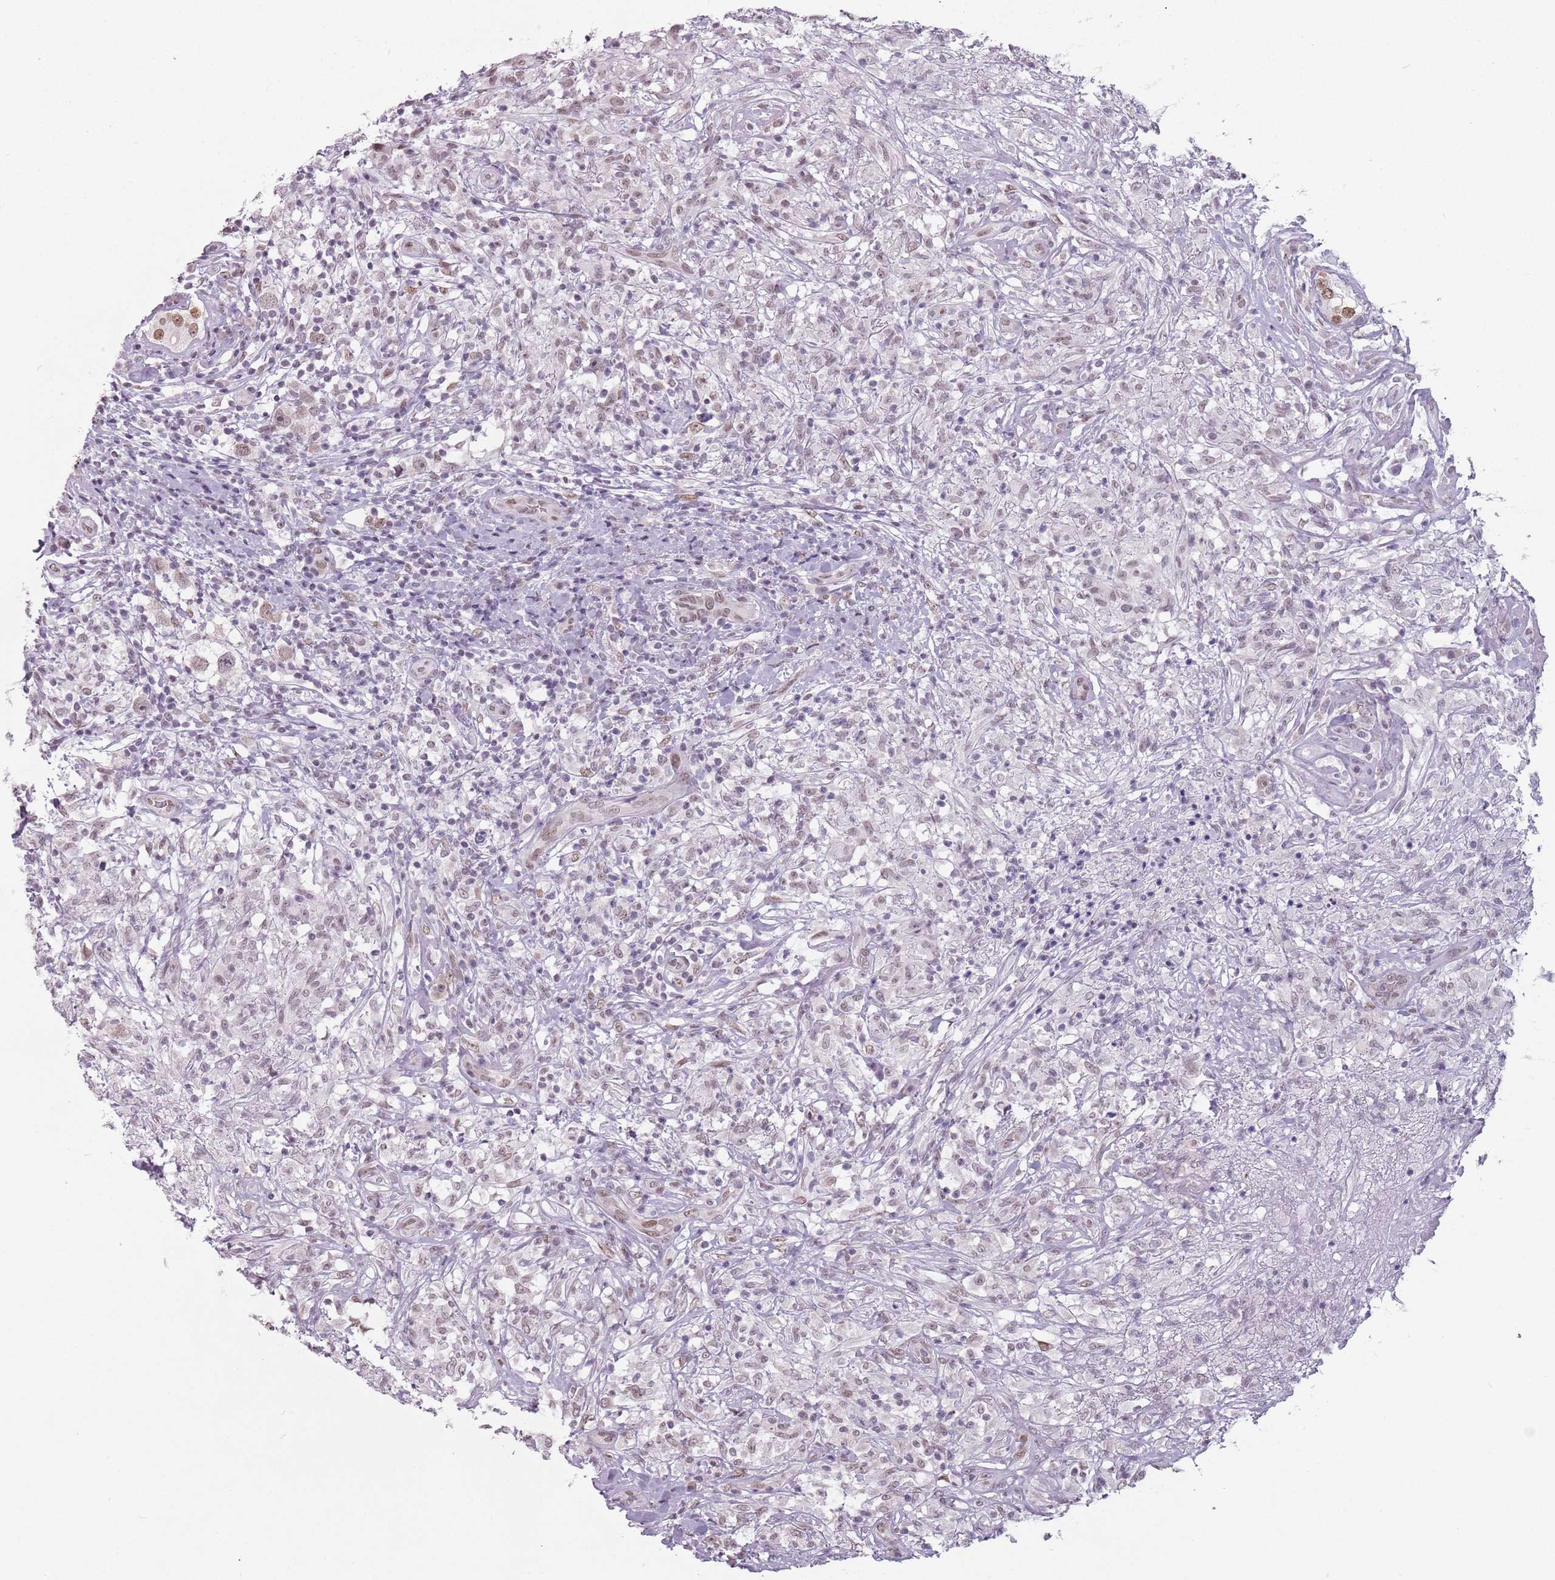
{"staining": {"intensity": "weak", "quantity": "25%-75%", "location": "nuclear"}, "tissue": "testis cancer", "cell_type": "Tumor cells", "image_type": "cancer", "snomed": [{"axis": "morphology", "description": "Seminoma, NOS"}, {"axis": "topography", "description": "Testis"}], "caption": "Brown immunohistochemical staining in seminoma (testis) demonstrates weak nuclear expression in approximately 25%-75% of tumor cells.", "gene": "PTCHD1", "patient": {"sex": "male", "age": 49}}